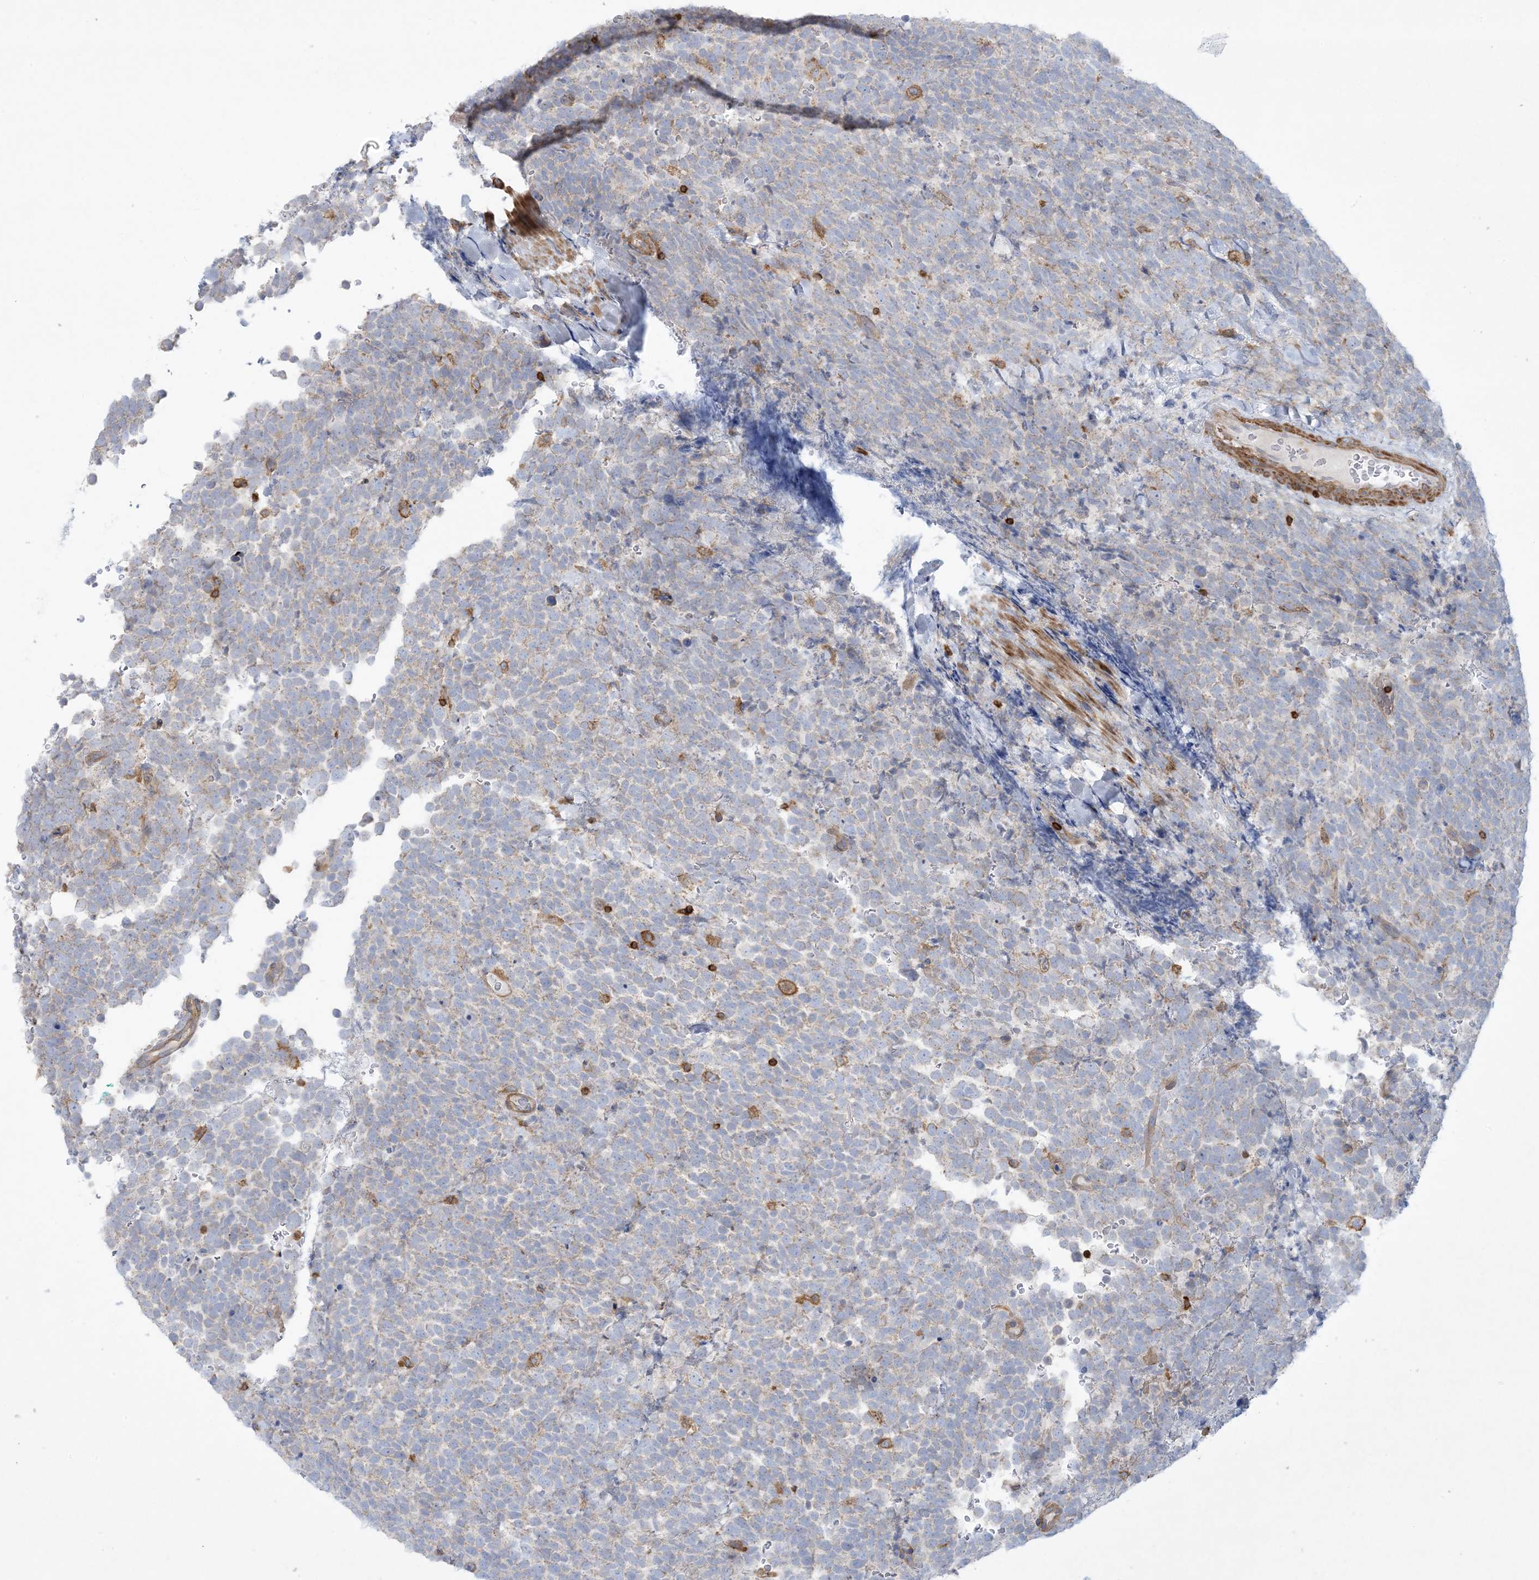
{"staining": {"intensity": "negative", "quantity": "none", "location": "none"}, "tissue": "urothelial cancer", "cell_type": "Tumor cells", "image_type": "cancer", "snomed": [{"axis": "morphology", "description": "Urothelial carcinoma, High grade"}, {"axis": "topography", "description": "Urinary bladder"}], "caption": "An immunohistochemistry micrograph of urothelial cancer is shown. There is no staining in tumor cells of urothelial cancer. (Stains: DAB (3,3'-diaminobenzidine) IHC with hematoxylin counter stain, Microscopy: brightfield microscopy at high magnification).", "gene": "ARHGAP30", "patient": {"sex": "female", "age": 82}}